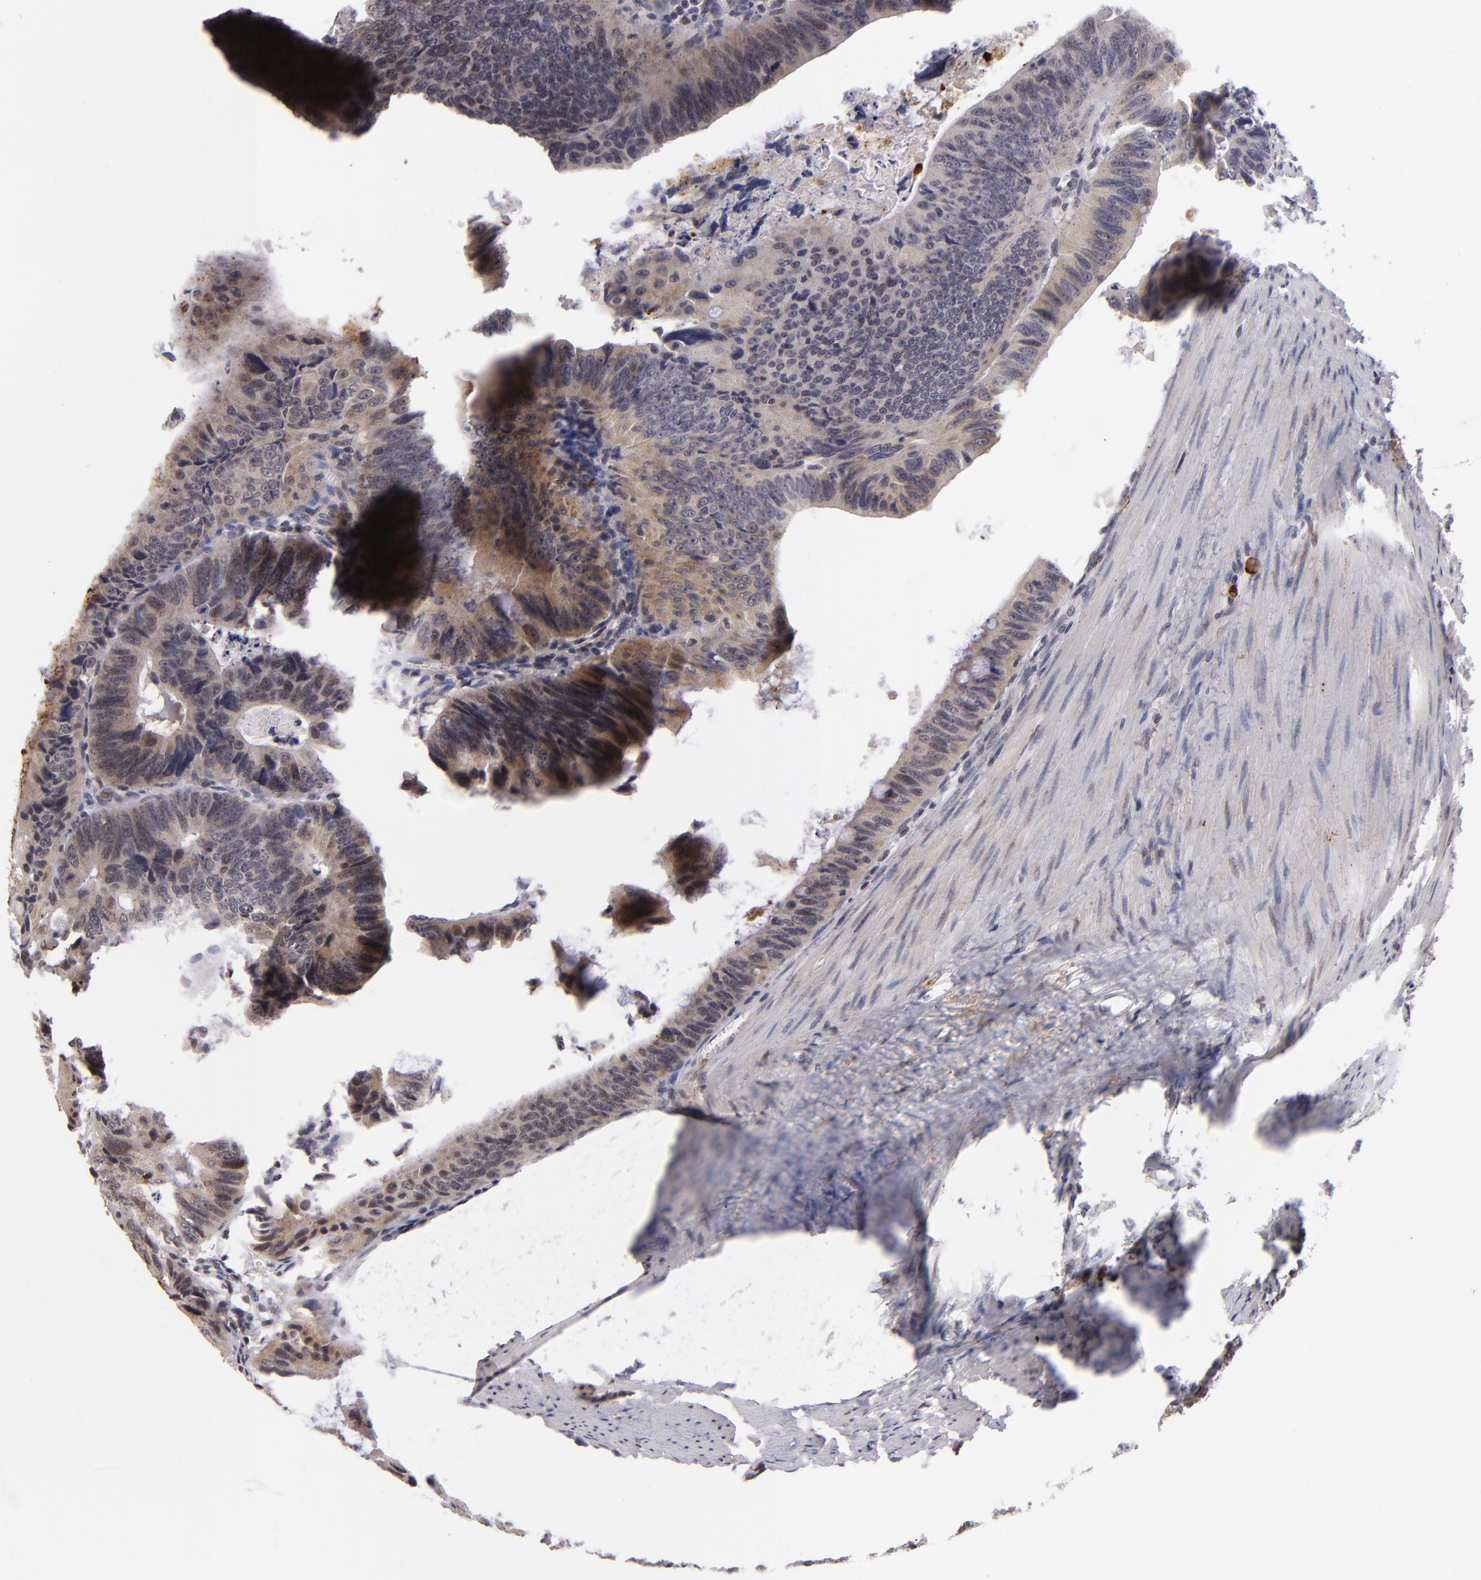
{"staining": {"intensity": "weak", "quantity": "<25%", "location": "cytoplasmic/membranous"}, "tissue": "colorectal cancer", "cell_type": "Tumor cells", "image_type": "cancer", "snomed": [{"axis": "morphology", "description": "Adenocarcinoma, NOS"}, {"axis": "topography", "description": "Colon"}], "caption": "Micrograph shows no significant protein expression in tumor cells of colorectal cancer (adenocarcinoma).", "gene": "RXRG", "patient": {"sex": "female", "age": 55}}